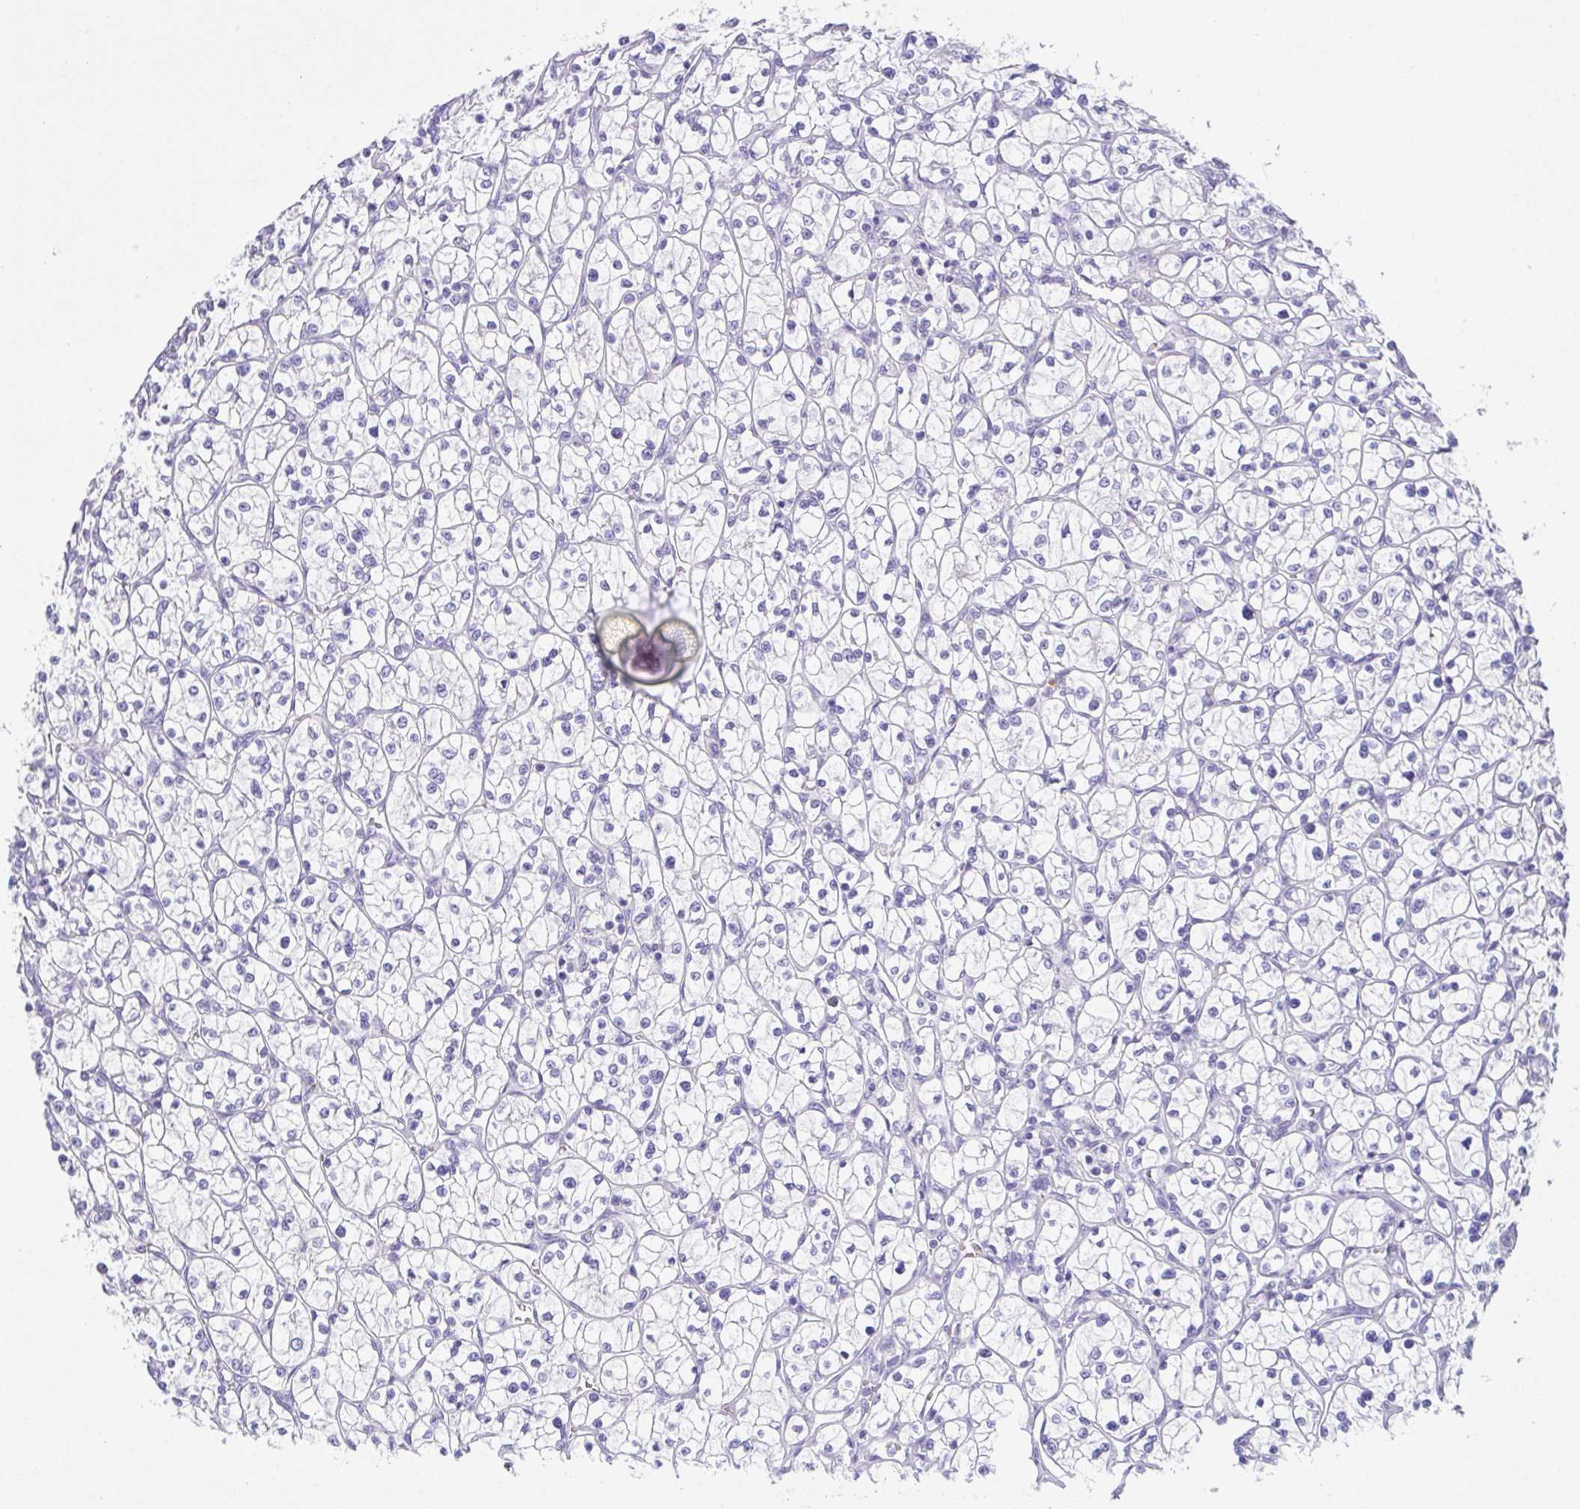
{"staining": {"intensity": "negative", "quantity": "none", "location": "none"}, "tissue": "renal cancer", "cell_type": "Tumor cells", "image_type": "cancer", "snomed": [{"axis": "morphology", "description": "Adenocarcinoma, NOS"}, {"axis": "topography", "description": "Kidney"}], "caption": "This is a image of immunohistochemistry (IHC) staining of renal cancer (adenocarcinoma), which shows no positivity in tumor cells. (DAB (3,3'-diaminobenzidine) IHC with hematoxylin counter stain).", "gene": "ARPP21", "patient": {"sex": "female", "age": 64}}